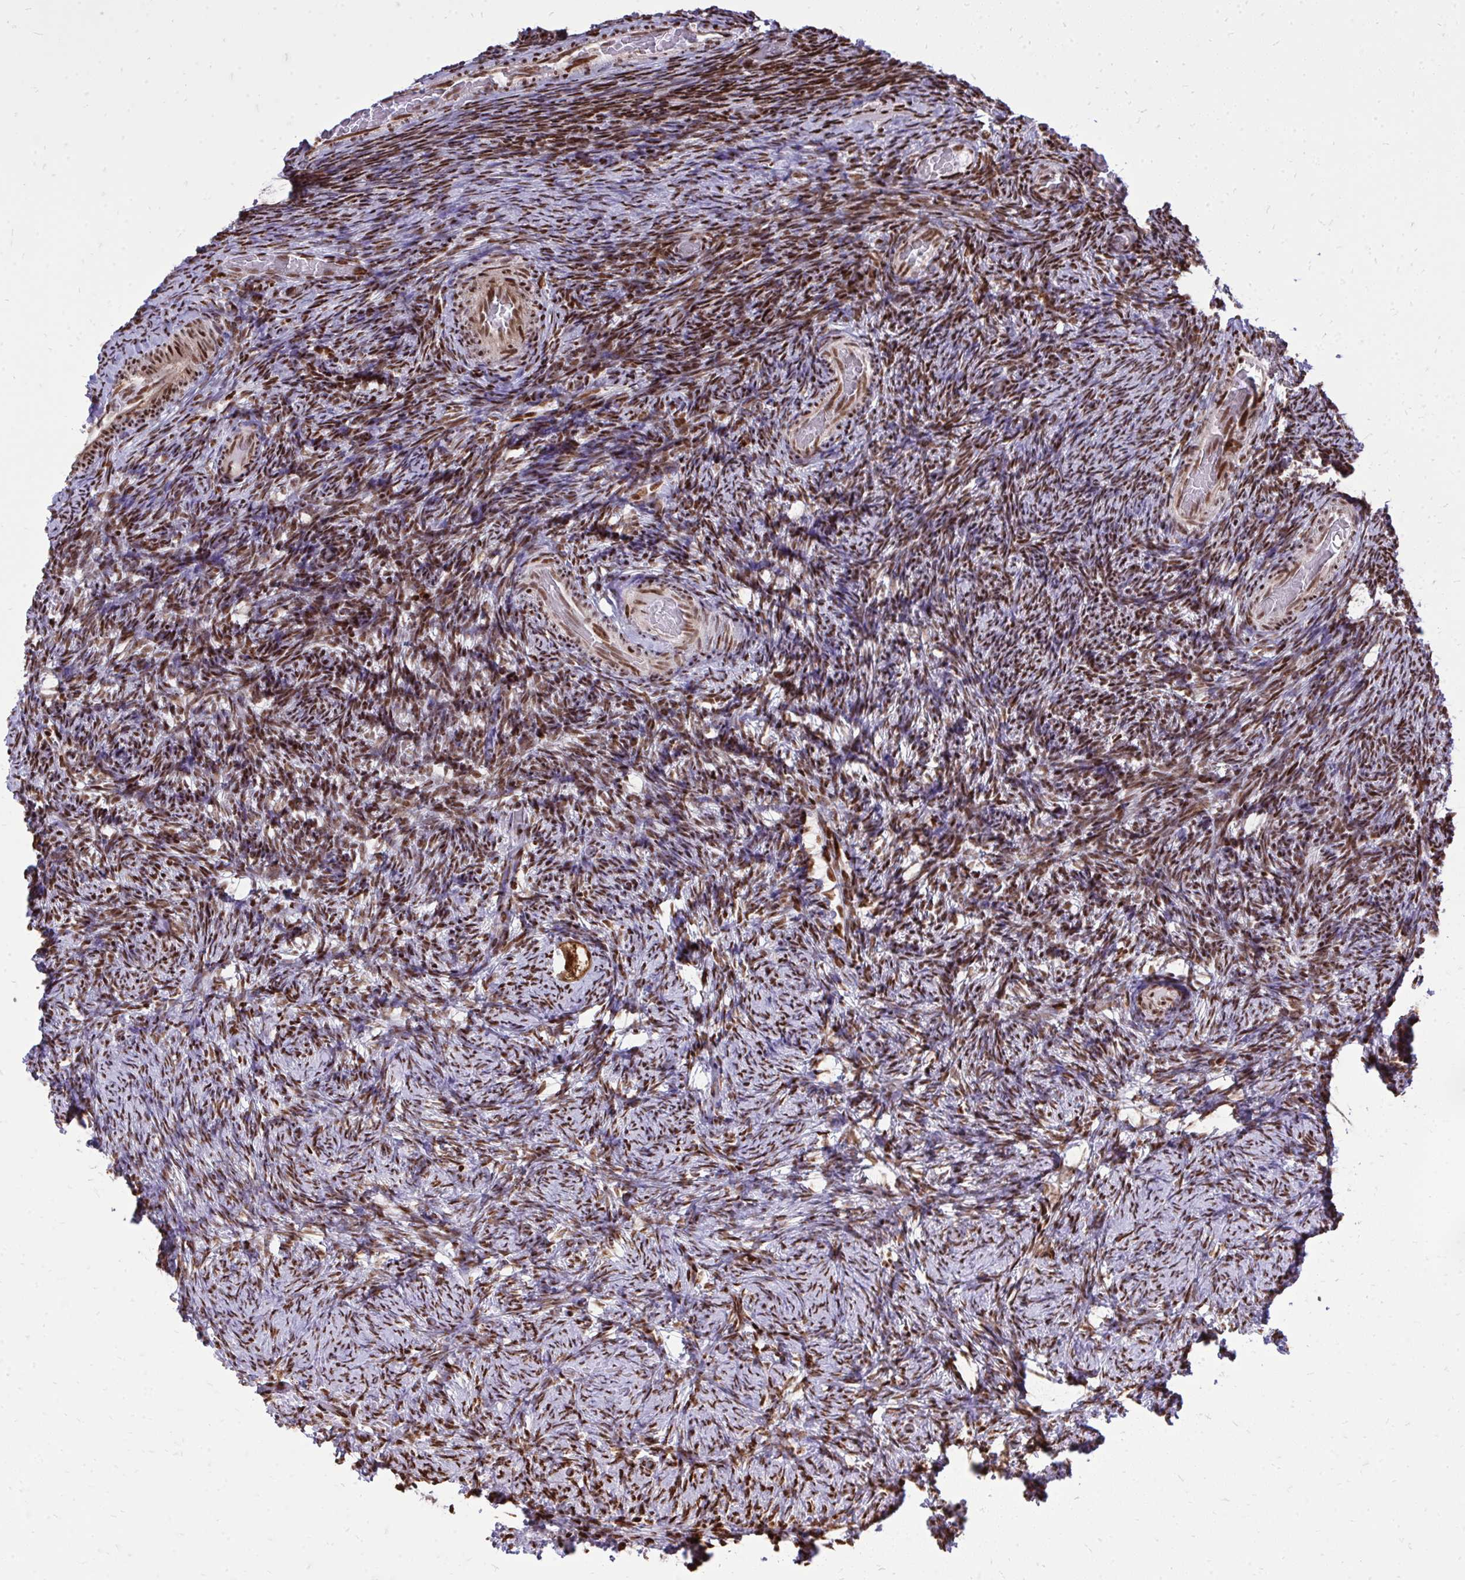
{"staining": {"intensity": "strong", "quantity": ">75%", "location": "cytoplasmic/membranous,nuclear"}, "tissue": "ovary", "cell_type": "Follicle cells", "image_type": "normal", "snomed": [{"axis": "morphology", "description": "Normal tissue, NOS"}, {"axis": "topography", "description": "Ovary"}], "caption": "Immunohistochemistry (IHC) of benign human ovary exhibits high levels of strong cytoplasmic/membranous,nuclear expression in about >75% of follicle cells.", "gene": "TBL1Y", "patient": {"sex": "female", "age": 34}}